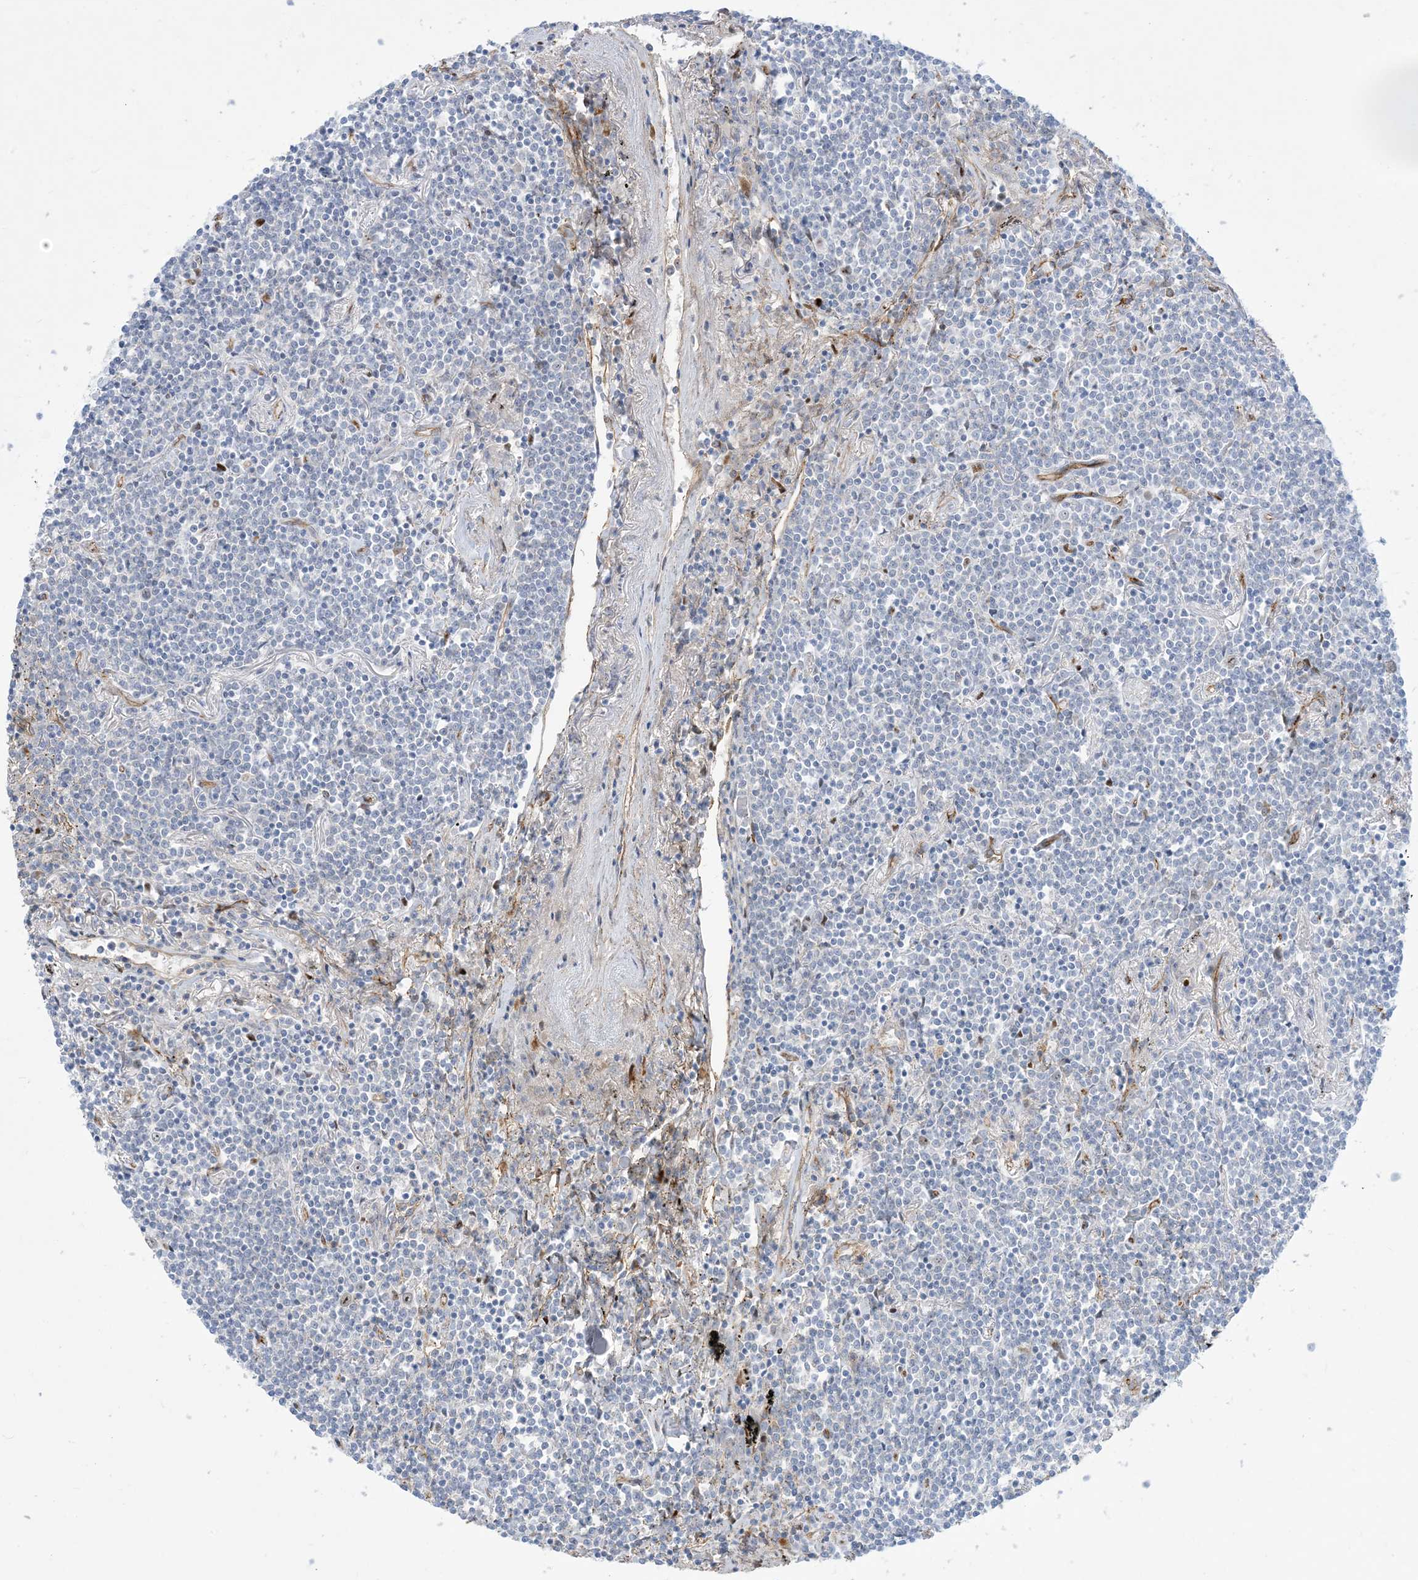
{"staining": {"intensity": "negative", "quantity": "none", "location": "none"}, "tissue": "lymphoma", "cell_type": "Tumor cells", "image_type": "cancer", "snomed": [{"axis": "morphology", "description": "Malignant lymphoma, non-Hodgkin's type, Low grade"}, {"axis": "topography", "description": "Lung"}], "caption": "This is a micrograph of immunohistochemistry (IHC) staining of malignant lymphoma, non-Hodgkin's type (low-grade), which shows no expression in tumor cells.", "gene": "MARS2", "patient": {"sex": "female", "age": 71}}